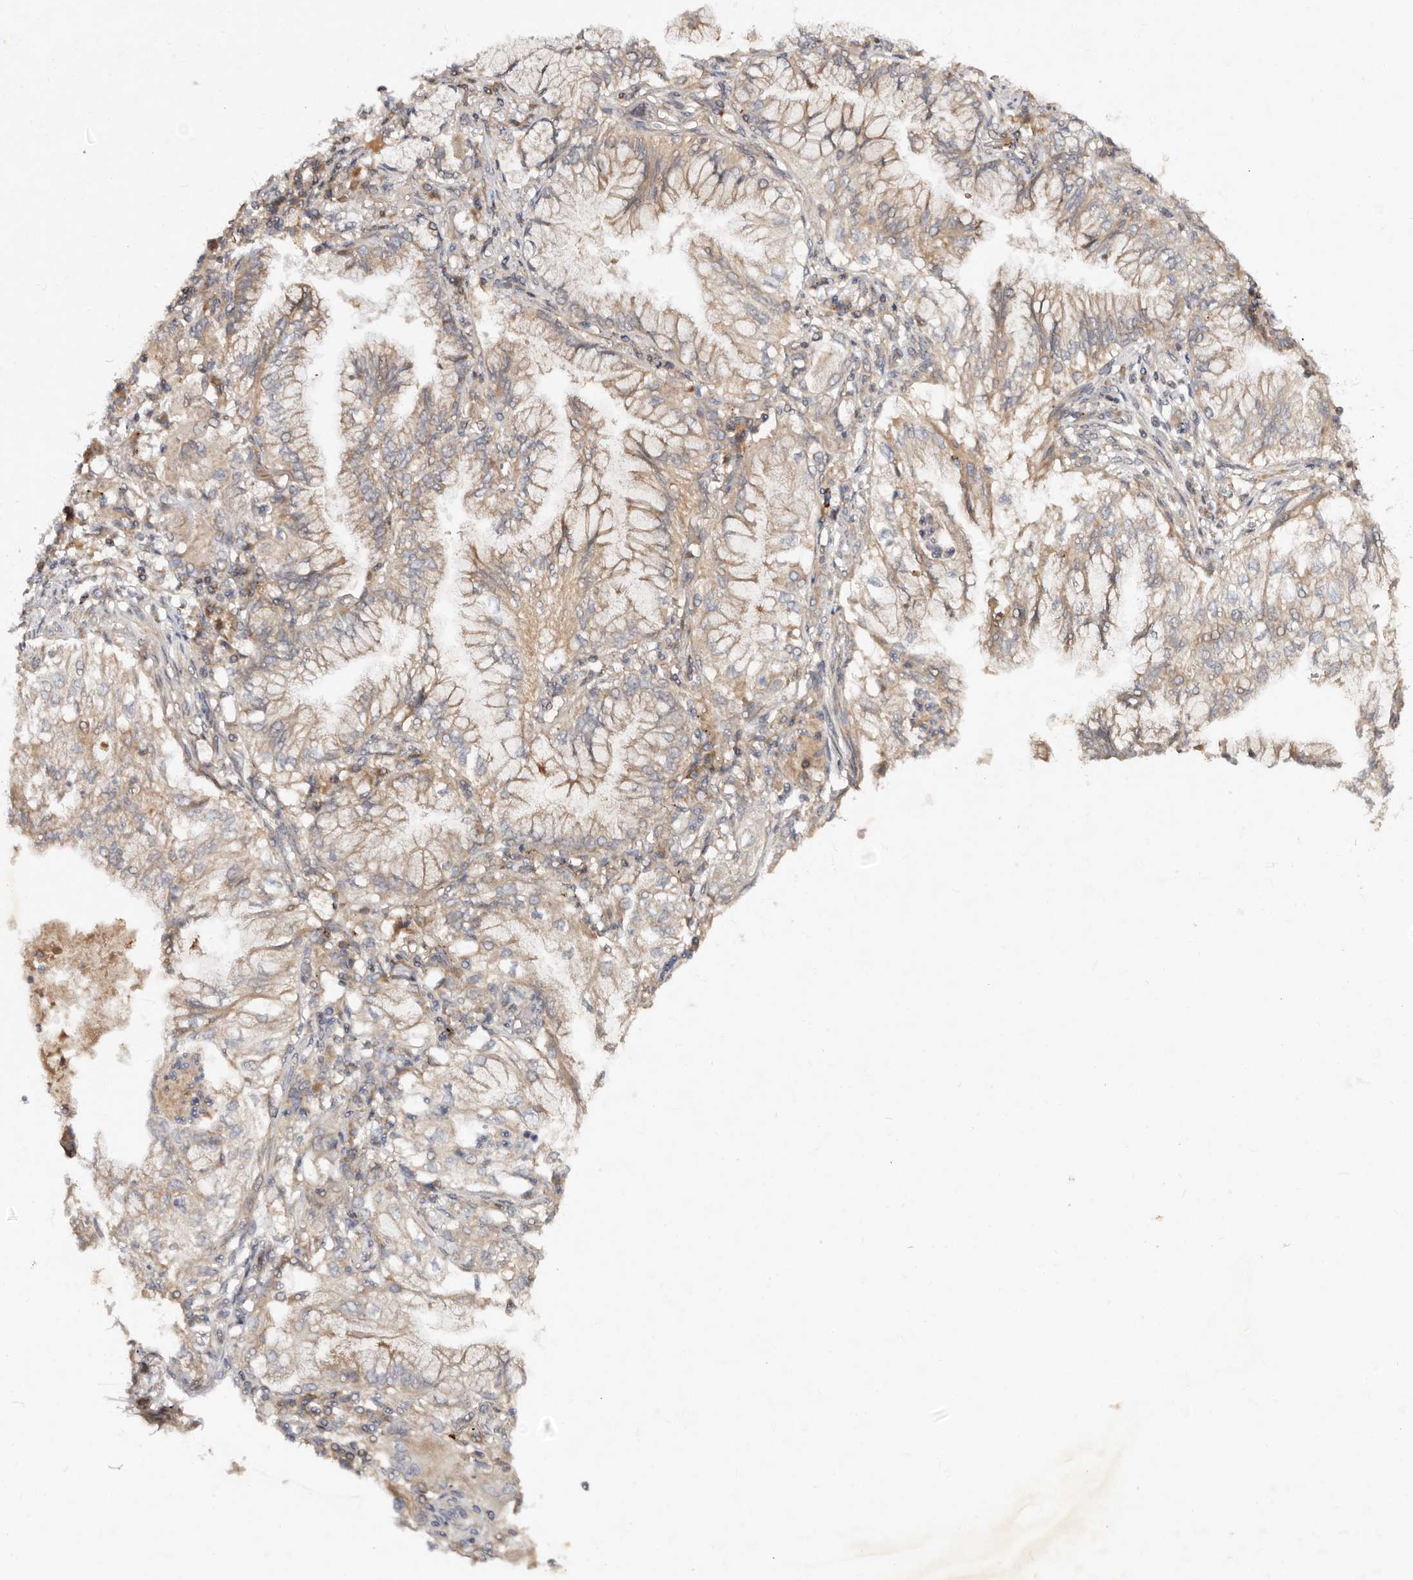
{"staining": {"intensity": "weak", "quantity": ">75%", "location": "cytoplasmic/membranous"}, "tissue": "lung cancer", "cell_type": "Tumor cells", "image_type": "cancer", "snomed": [{"axis": "morphology", "description": "Adenocarcinoma, NOS"}, {"axis": "topography", "description": "Lung"}], "caption": "Weak cytoplasmic/membranous protein expression is identified in approximately >75% of tumor cells in adenocarcinoma (lung). (Brightfield microscopy of DAB IHC at high magnification).", "gene": "DENND11", "patient": {"sex": "female", "age": 70}}